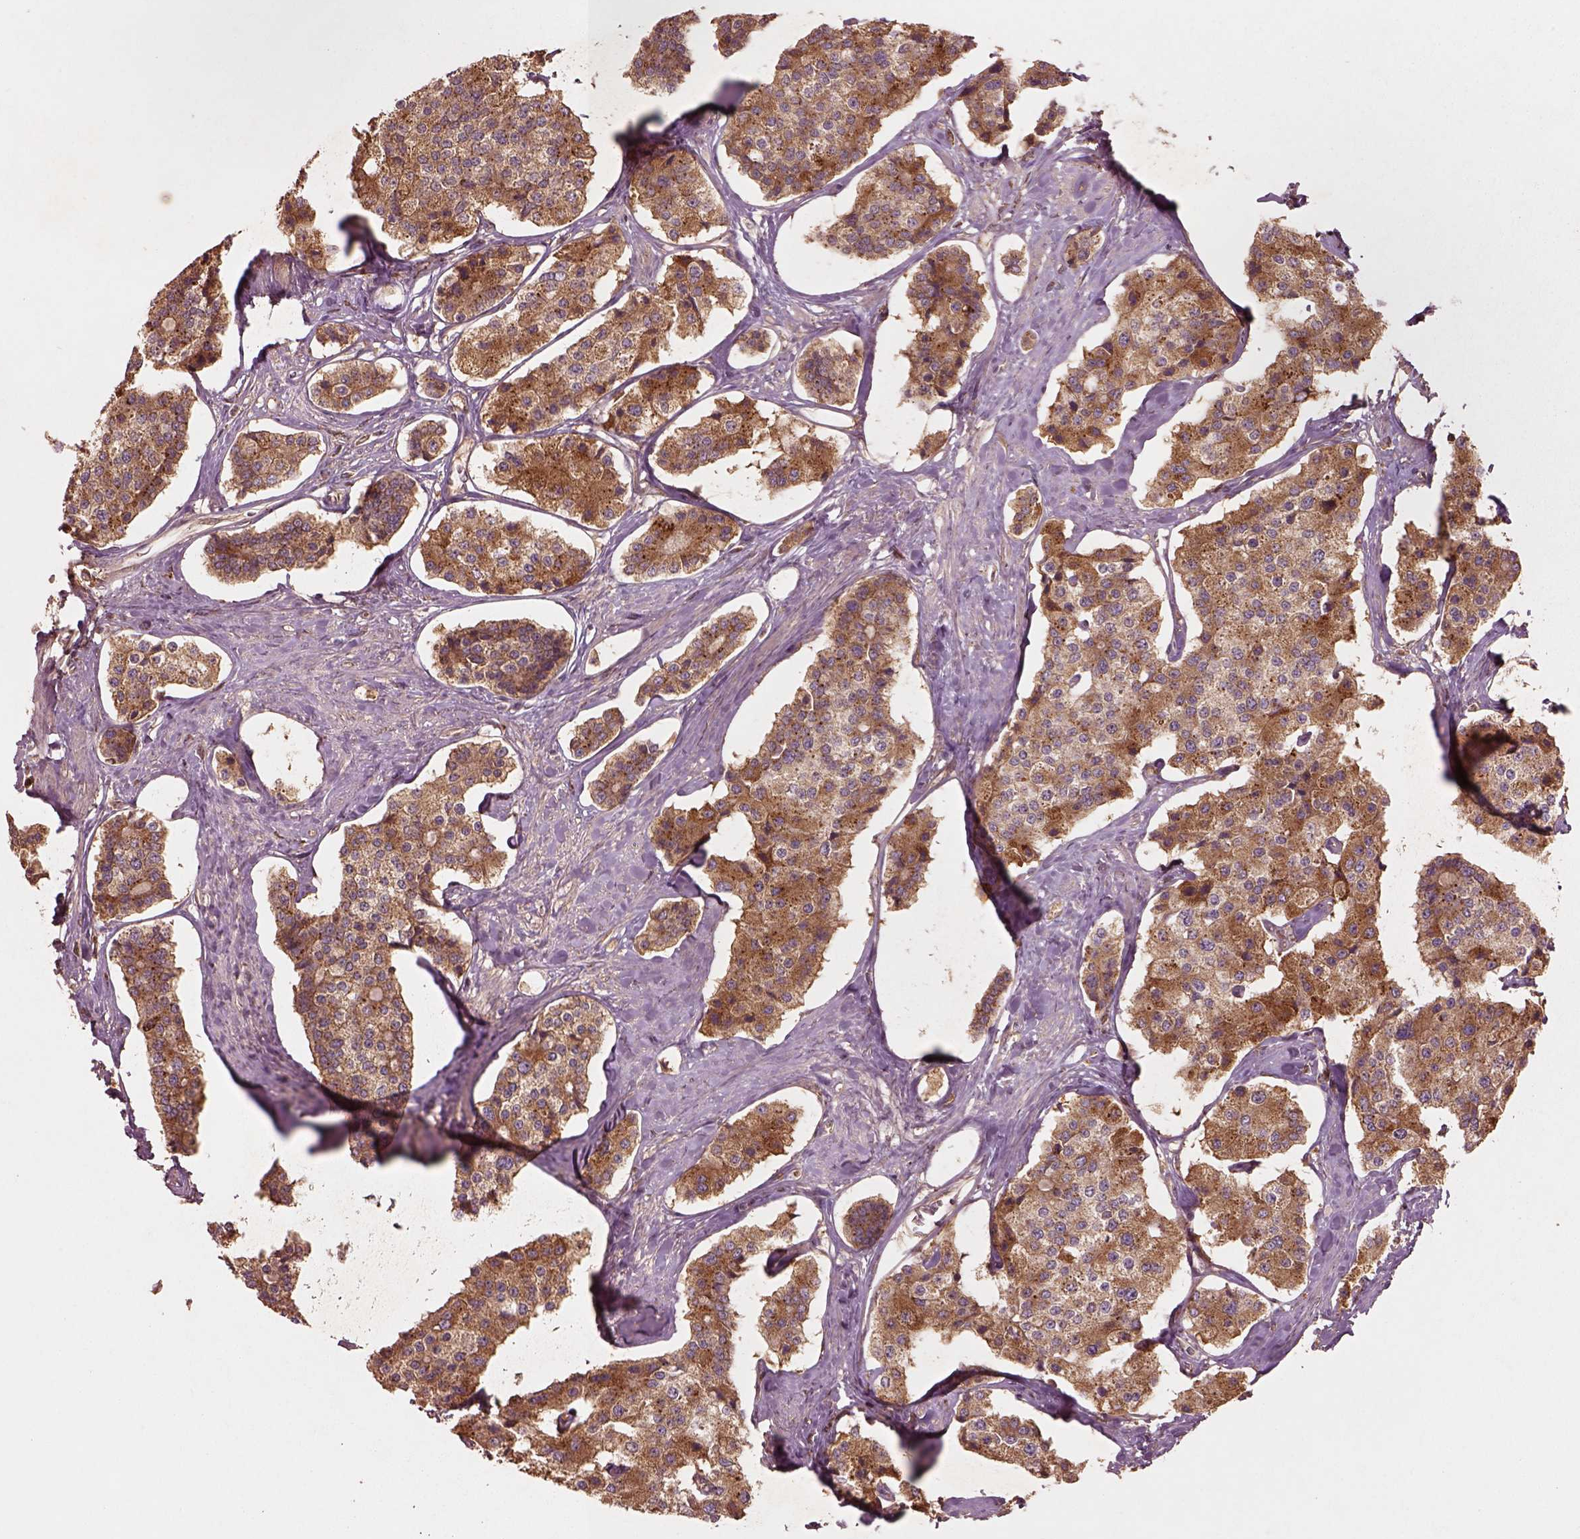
{"staining": {"intensity": "strong", "quantity": "25%-75%", "location": "cytoplasmic/membranous"}, "tissue": "carcinoid", "cell_type": "Tumor cells", "image_type": "cancer", "snomed": [{"axis": "morphology", "description": "Carcinoid, malignant, NOS"}, {"axis": "topography", "description": "Small intestine"}], "caption": "Strong cytoplasmic/membranous protein positivity is seen in about 25%-75% of tumor cells in carcinoid.", "gene": "TRADD", "patient": {"sex": "female", "age": 65}}